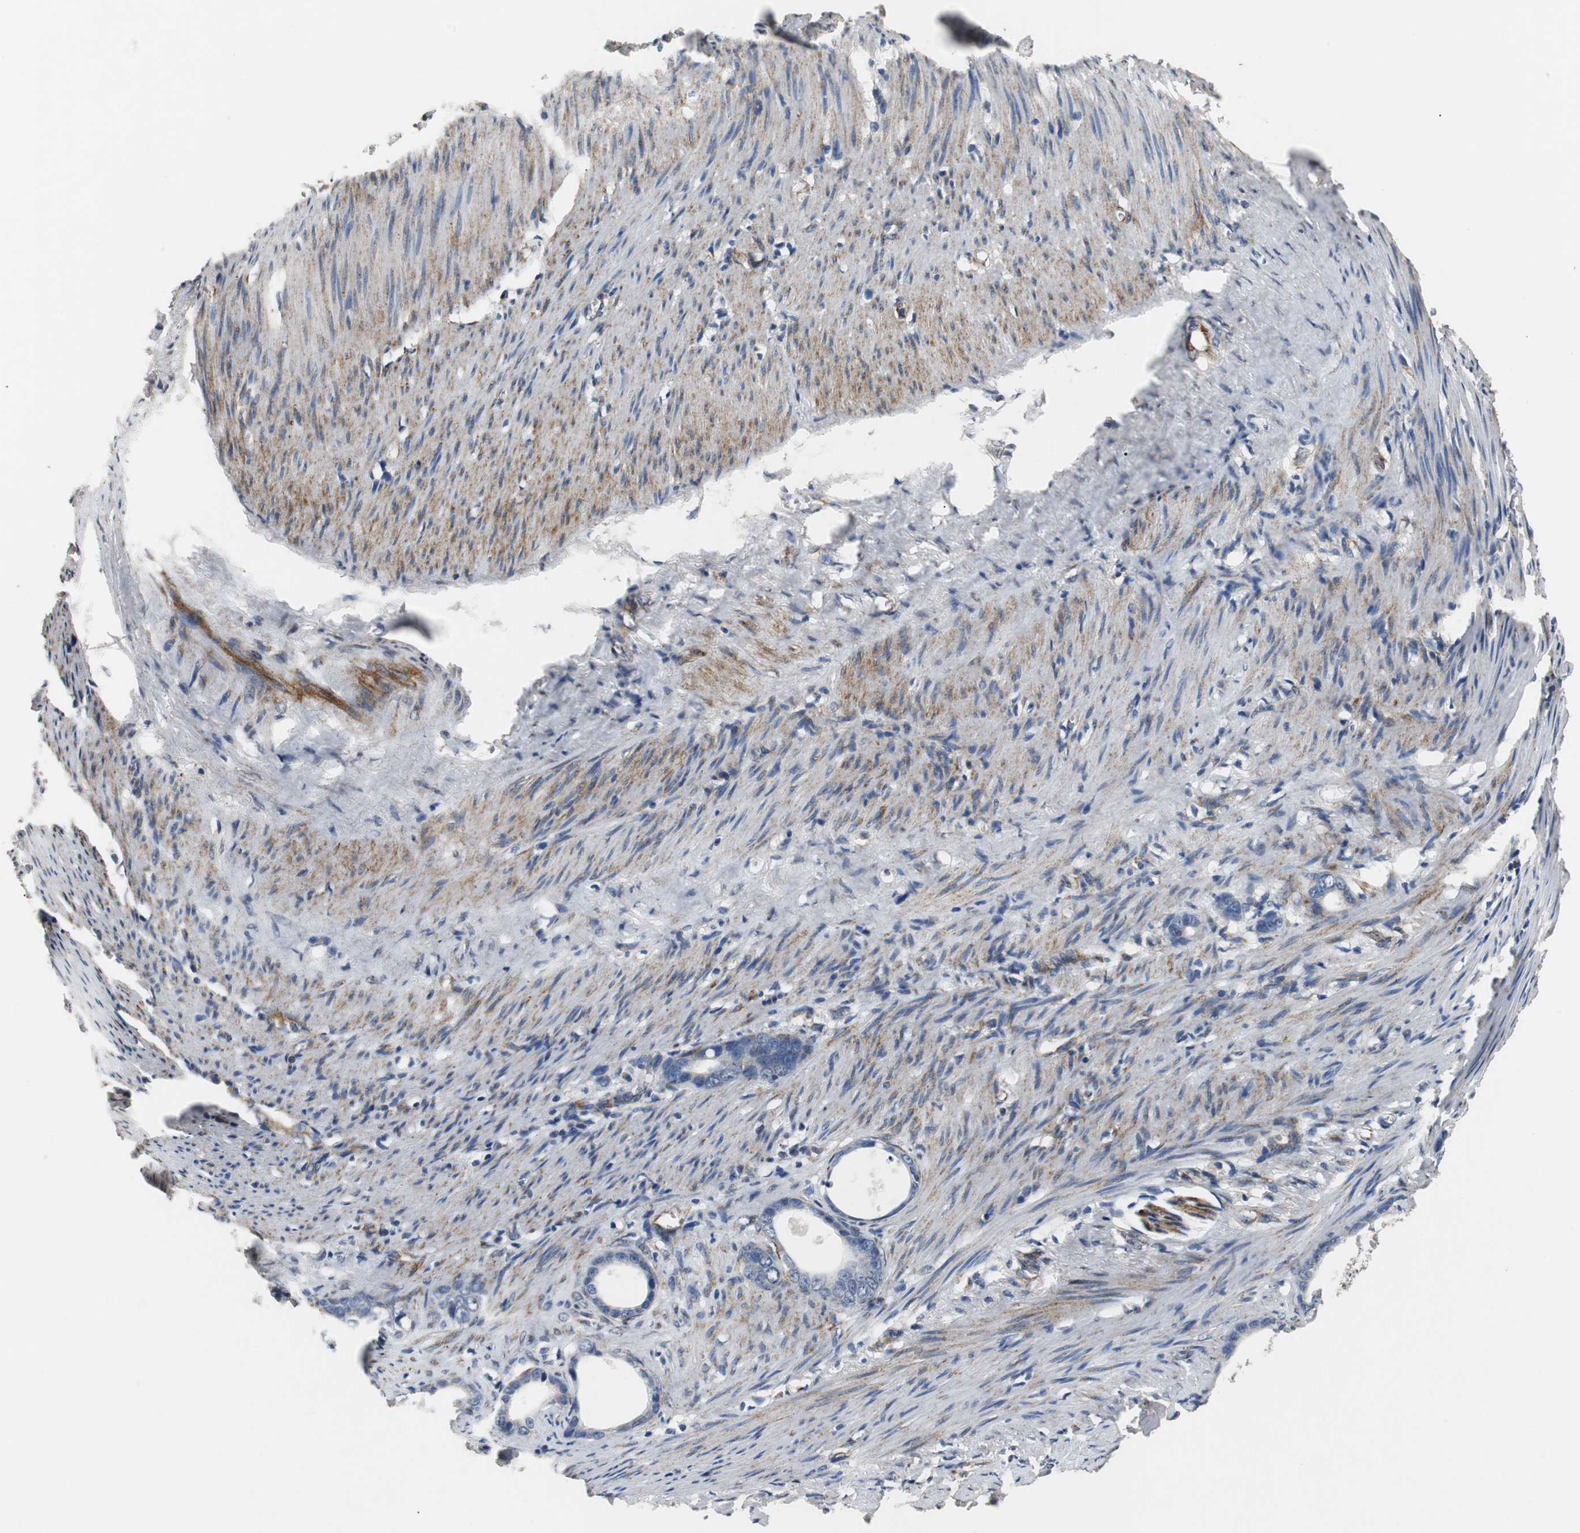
{"staining": {"intensity": "negative", "quantity": "none", "location": "none"}, "tissue": "stomach cancer", "cell_type": "Tumor cells", "image_type": "cancer", "snomed": [{"axis": "morphology", "description": "Adenocarcinoma, NOS"}, {"axis": "topography", "description": "Stomach"}], "caption": "Stomach adenocarcinoma was stained to show a protein in brown. There is no significant staining in tumor cells.", "gene": "ISCU", "patient": {"sex": "female", "age": 75}}